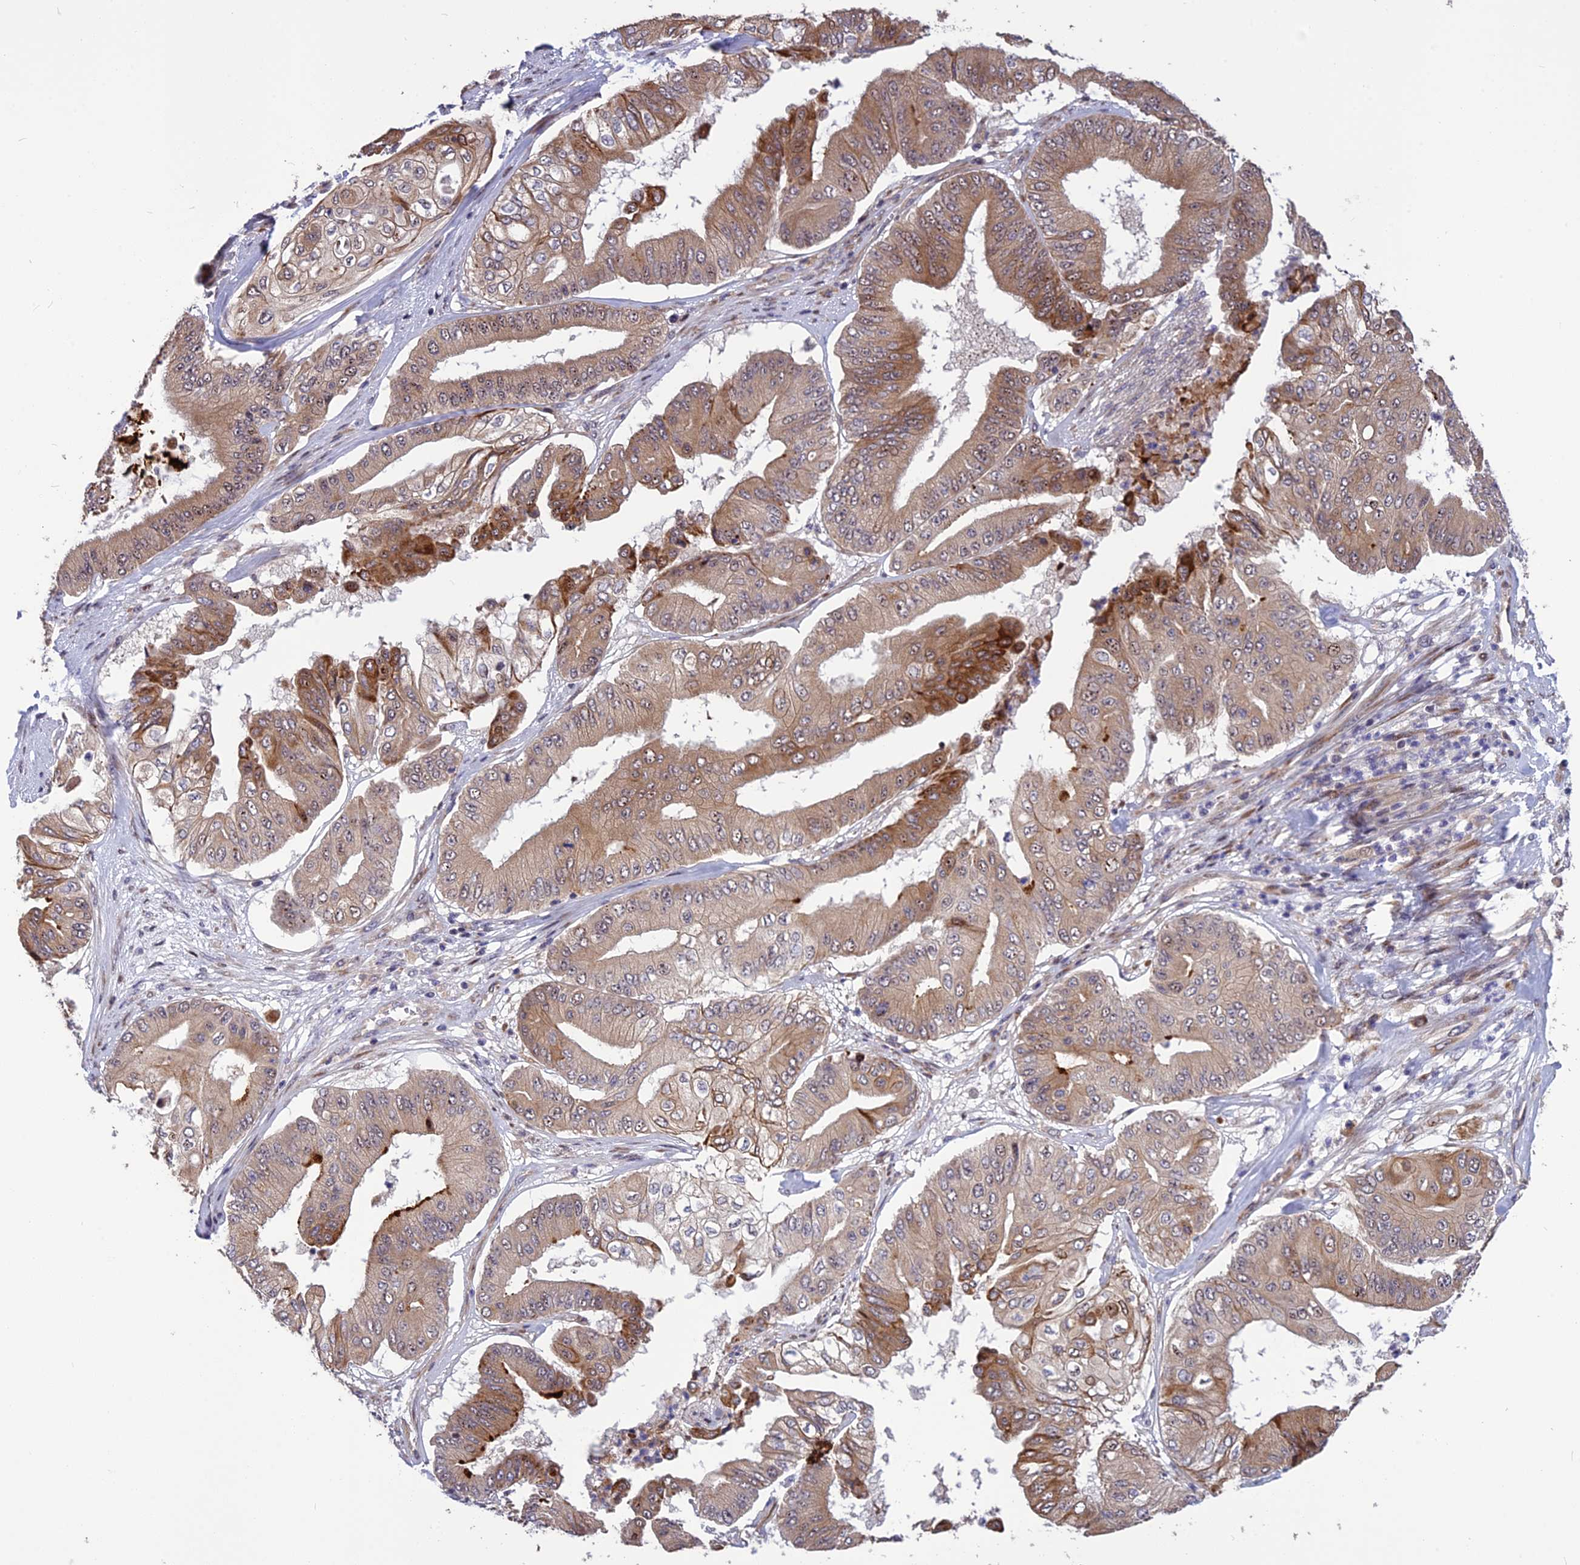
{"staining": {"intensity": "strong", "quantity": "25%-75%", "location": "cytoplasmic/membranous"}, "tissue": "pancreatic cancer", "cell_type": "Tumor cells", "image_type": "cancer", "snomed": [{"axis": "morphology", "description": "Adenocarcinoma, NOS"}, {"axis": "topography", "description": "Pancreas"}], "caption": "Pancreatic cancer stained with a brown dye exhibits strong cytoplasmic/membranous positive staining in approximately 25%-75% of tumor cells.", "gene": "SPG21", "patient": {"sex": "female", "age": 77}}